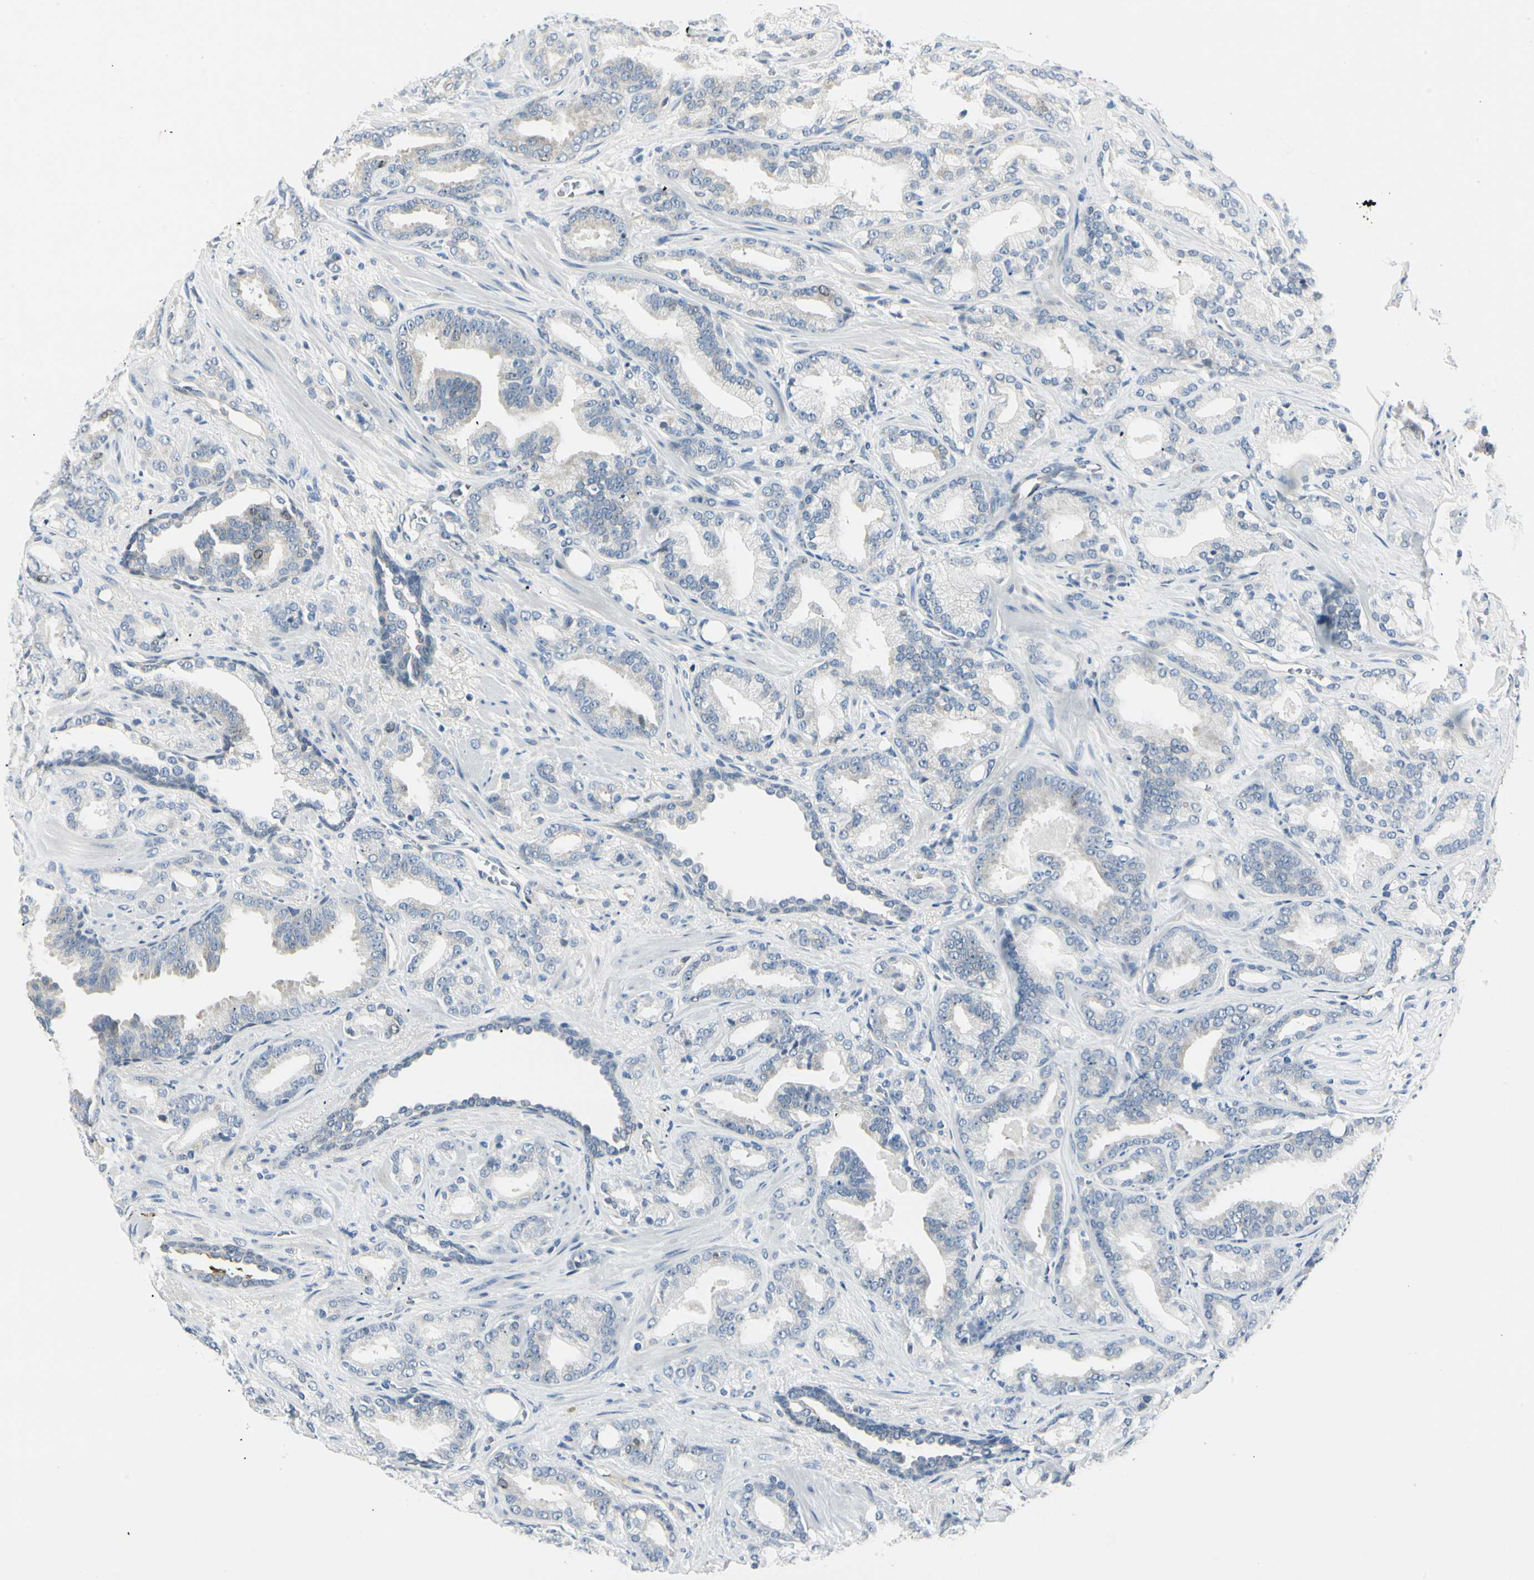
{"staining": {"intensity": "negative", "quantity": "none", "location": "none"}, "tissue": "prostate cancer", "cell_type": "Tumor cells", "image_type": "cancer", "snomed": [{"axis": "morphology", "description": "Adenocarcinoma, Low grade"}, {"axis": "topography", "description": "Prostate"}], "caption": "This histopathology image is of prostate adenocarcinoma (low-grade) stained with IHC to label a protein in brown with the nuclei are counter-stained blue. There is no positivity in tumor cells.", "gene": "PITX1", "patient": {"sex": "male", "age": 63}}